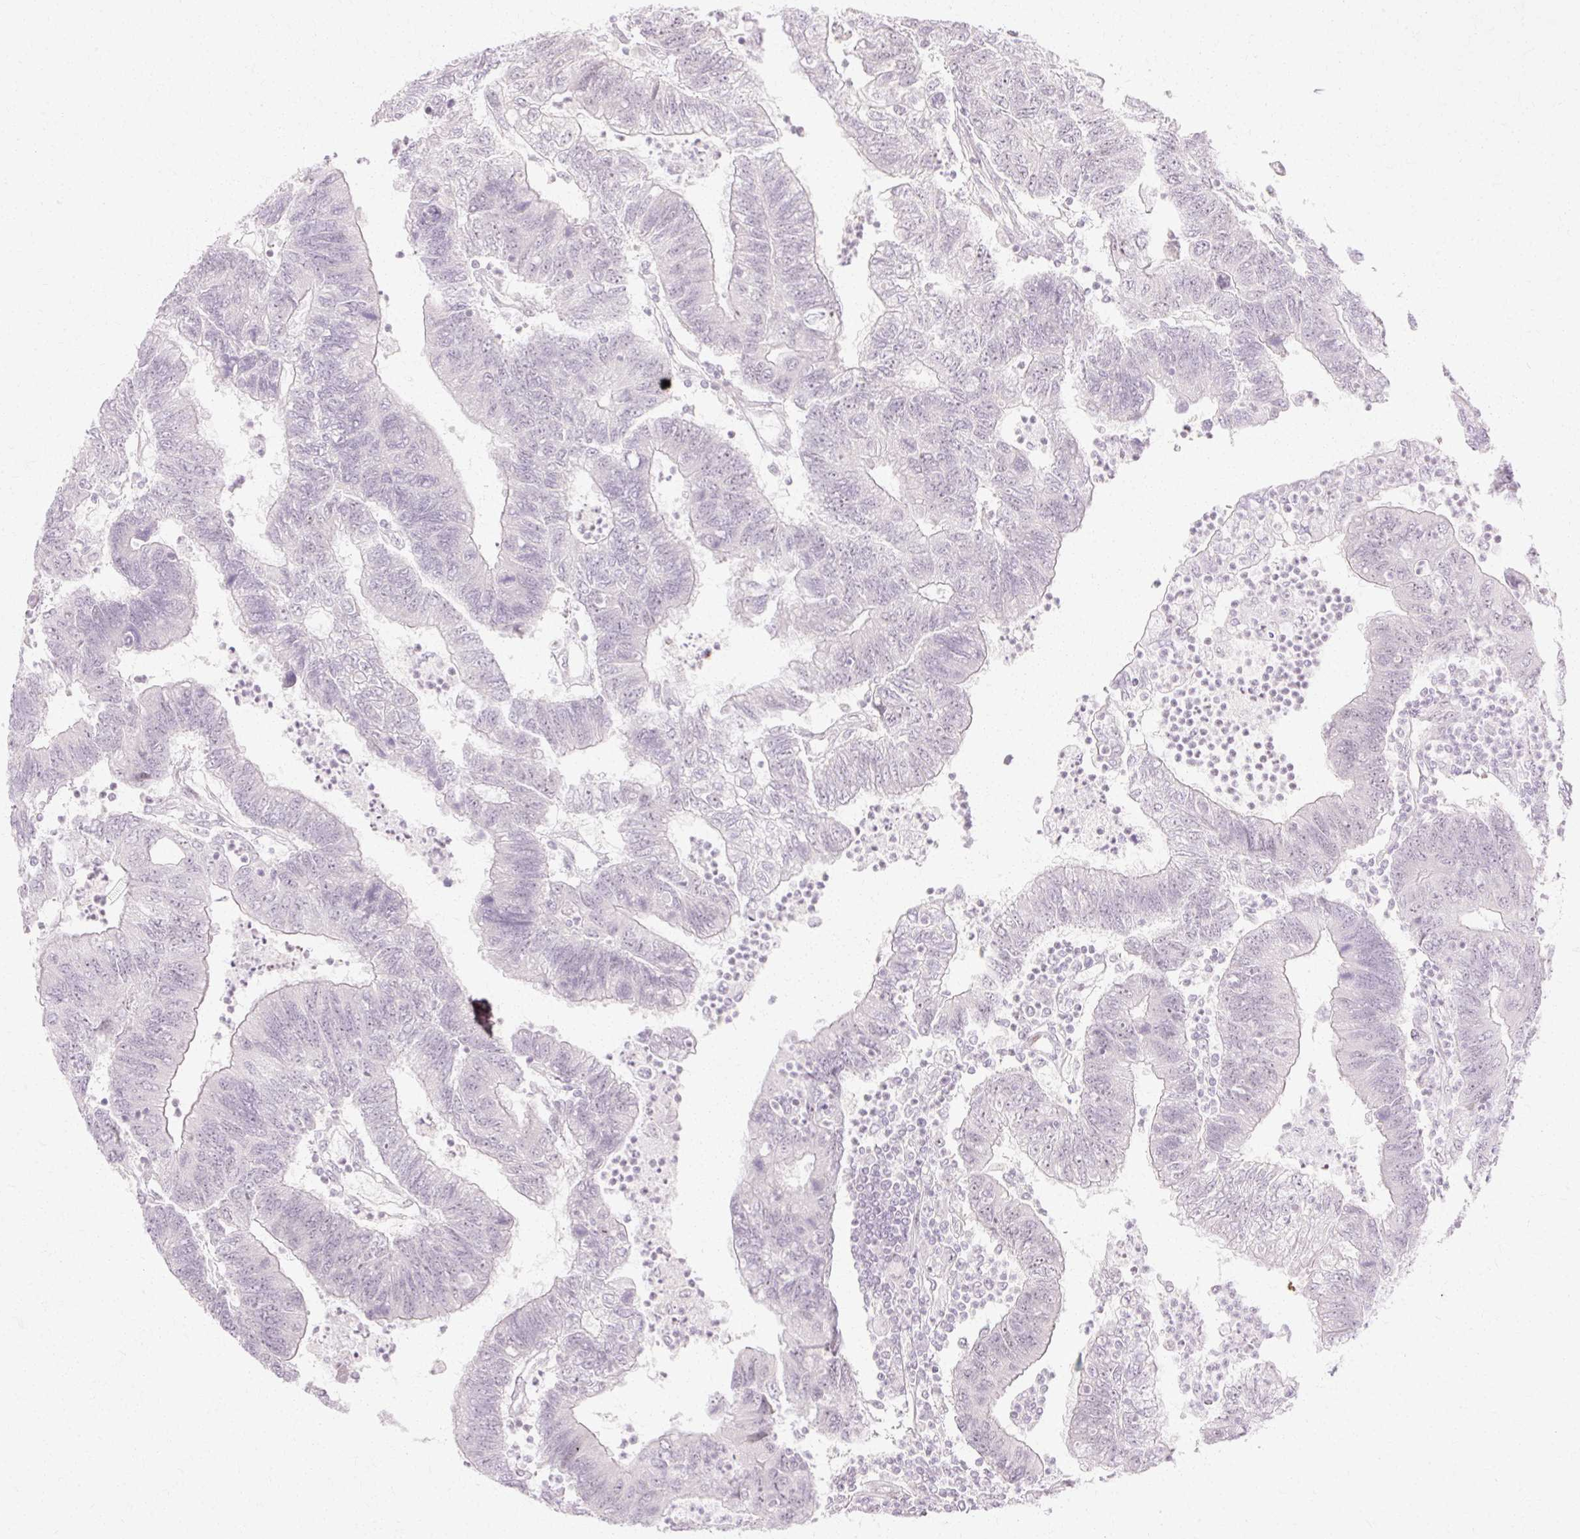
{"staining": {"intensity": "negative", "quantity": "none", "location": "none"}, "tissue": "colorectal cancer", "cell_type": "Tumor cells", "image_type": "cancer", "snomed": [{"axis": "morphology", "description": "Adenocarcinoma, NOS"}, {"axis": "topography", "description": "Colon"}], "caption": "Immunohistochemistry image of human adenocarcinoma (colorectal) stained for a protein (brown), which shows no expression in tumor cells.", "gene": "C3orf49", "patient": {"sex": "female", "age": 48}}